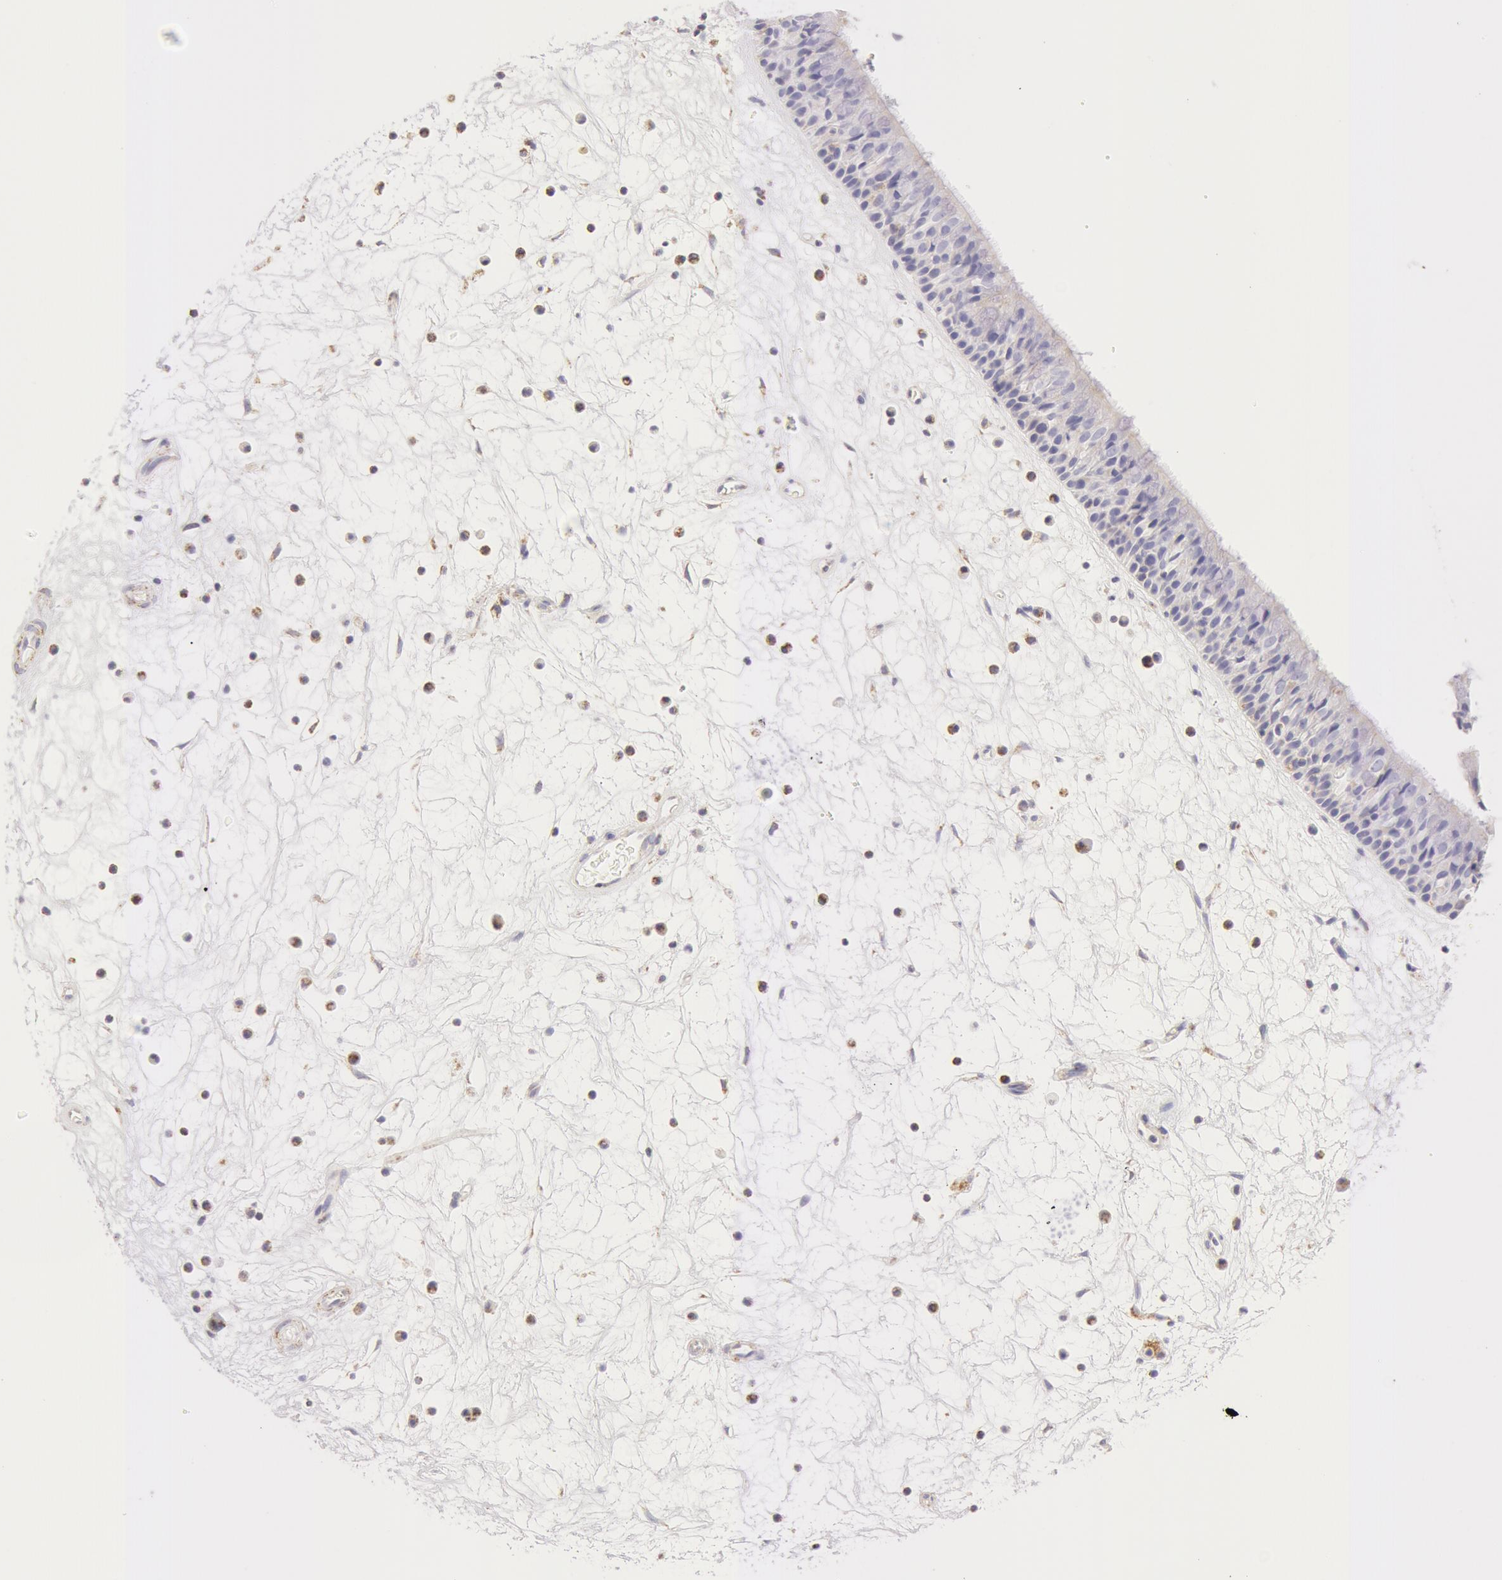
{"staining": {"intensity": "weak", "quantity": "<25%", "location": "cytoplasmic/membranous"}, "tissue": "nasopharynx", "cell_type": "Respiratory epithelial cells", "image_type": "normal", "snomed": [{"axis": "morphology", "description": "Normal tissue, NOS"}, {"axis": "topography", "description": "Nasopharynx"}], "caption": "Immunohistochemistry micrograph of normal human nasopharynx stained for a protein (brown), which demonstrates no expression in respiratory epithelial cells.", "gene": "ATP5F1B", "patient": {"sex": "male", "age": 63}}